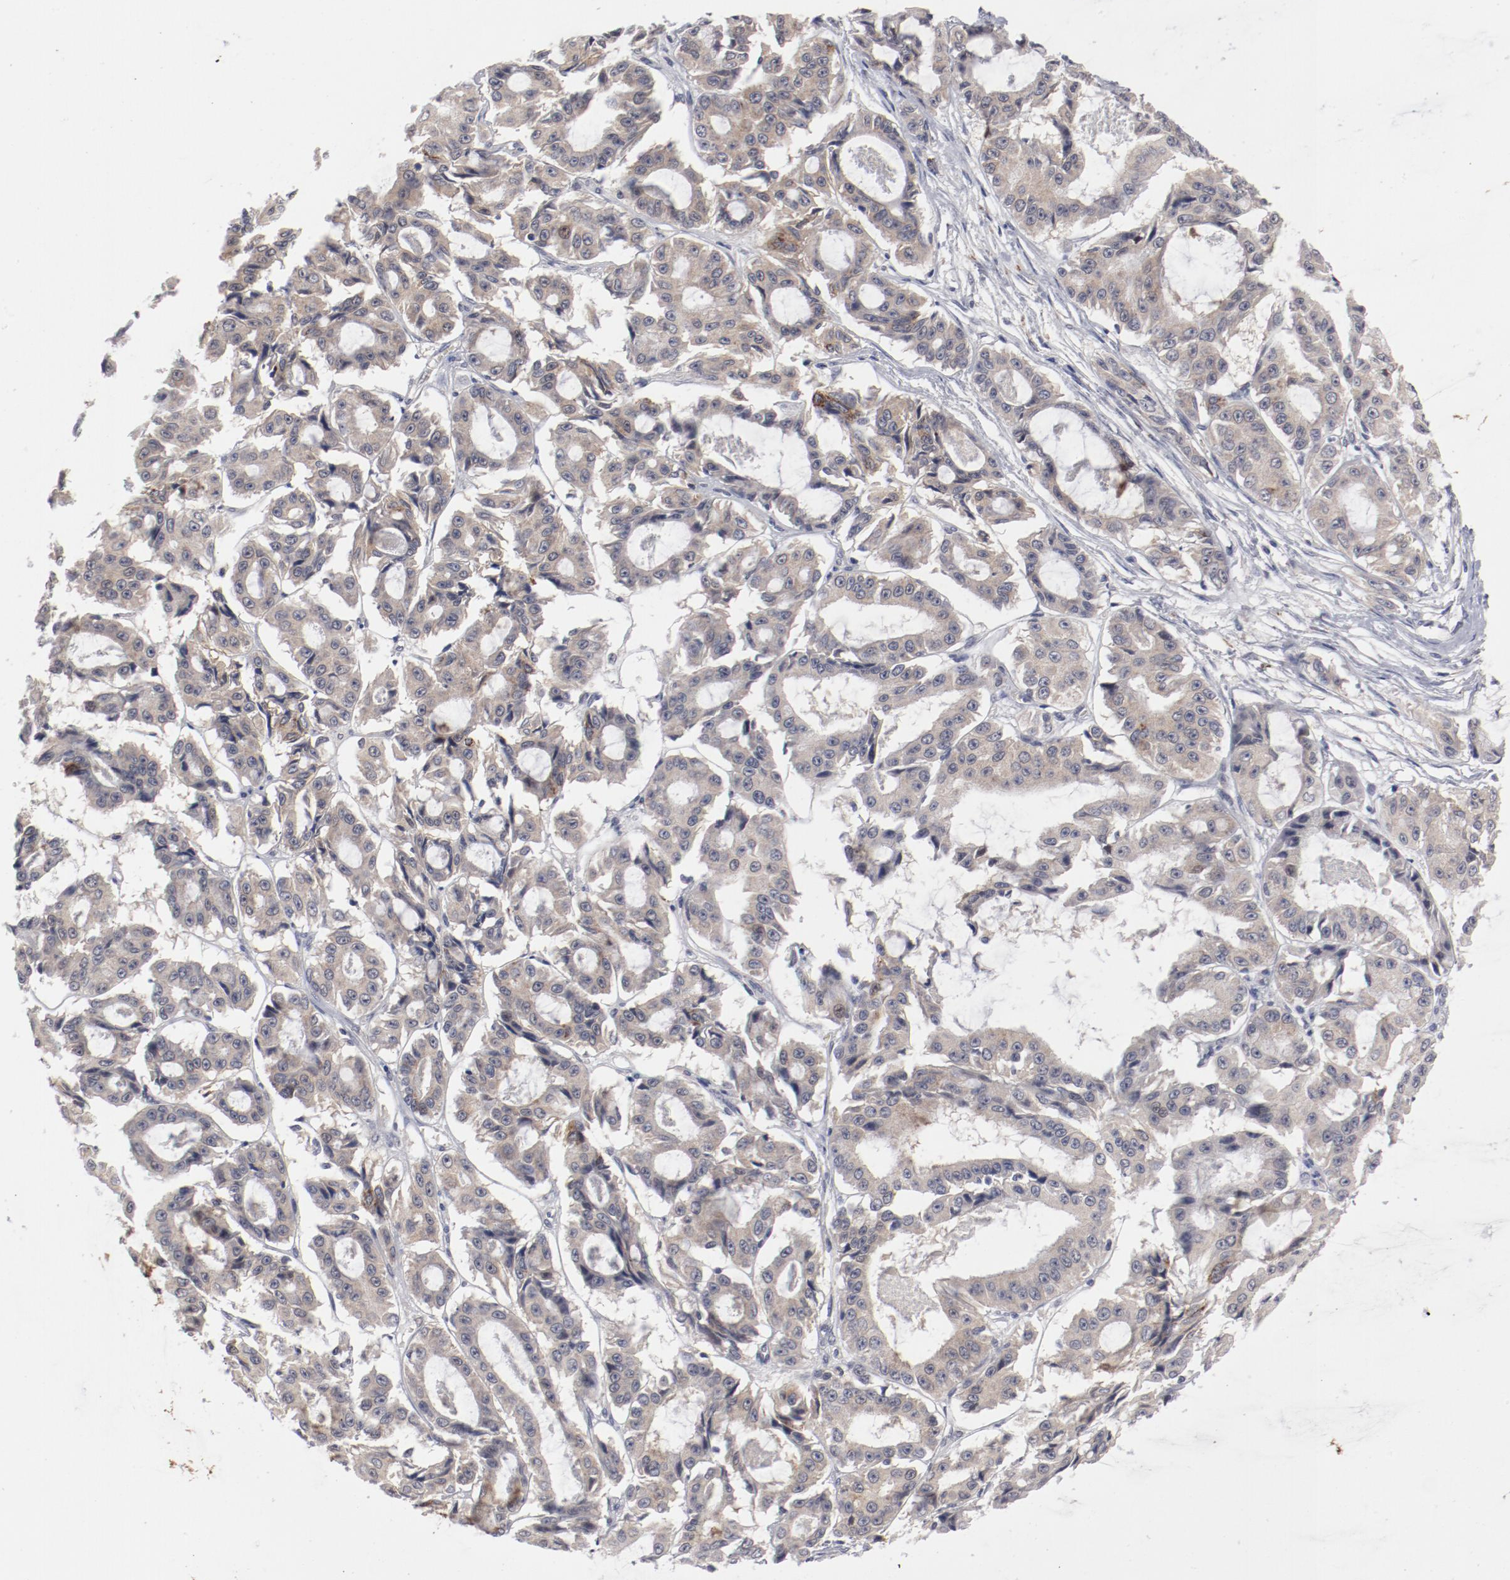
{"staining": {"intensity": "weak", "quantity": "25%-75%", "location": "cytoplasmic/membranous"}, "tissue": "ovarian cancer", "cell_type": "Tumor cells", "image_type": "cancer", "snomed": [{"axis": "morphology", "description": "Carcinoma, endometroid"}, {"axis": "topography", "description": "Ovary"}], "caption": "Protein expression analysis of human ovarian cancer (endometroid carcinoma) reveals weak cytoplasmic/membranous positivity in approximately 25%-75% of tumor cells. The staining is performed using DAB brown chromogen to label protein expression. The nuclei are counter-stained blue using hematoxylin.", "gene": "SH3BGR", "patient": {"sex": "female", "age": 61}}